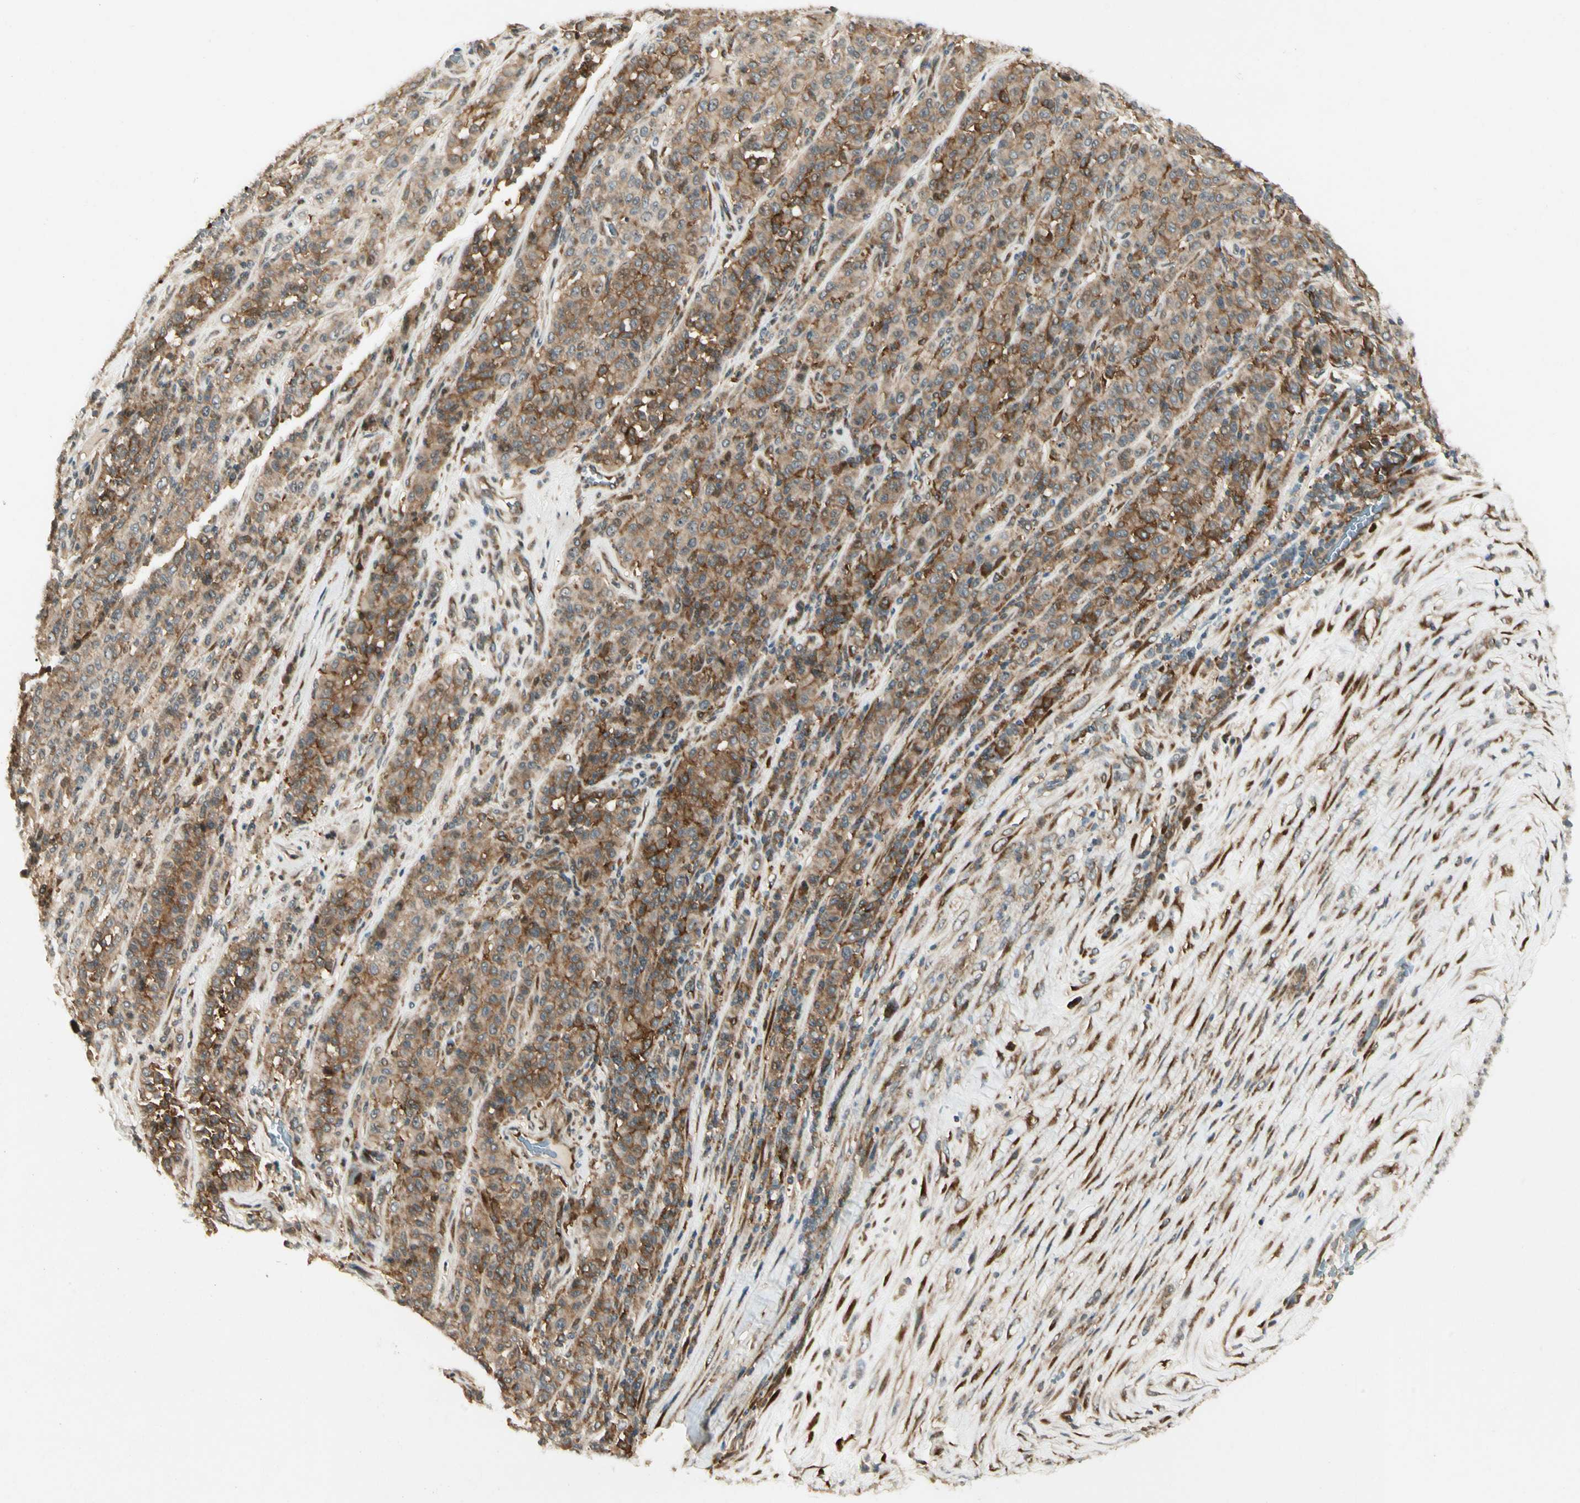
{"staining": {"intensity": "moderate", "quantity": ">75%", "location": "cytoplasmic/membranous"}, "tissue": "melanoma", "cell_type": "Tumor cells", "image_type": "cancer", "snomed": [{"axis": "morphology", "description": "Malignant melanoma, Metastatic site"}, {"axis": "topography", "description": "Pancreas"}], "caption": "Moderate cytoplasmic/membranous protein staining is seen in approximately >75% of tumor cells in melanoma.", "gene": "FNDC3B", "patient": {"sex": "female", "age": 30}}